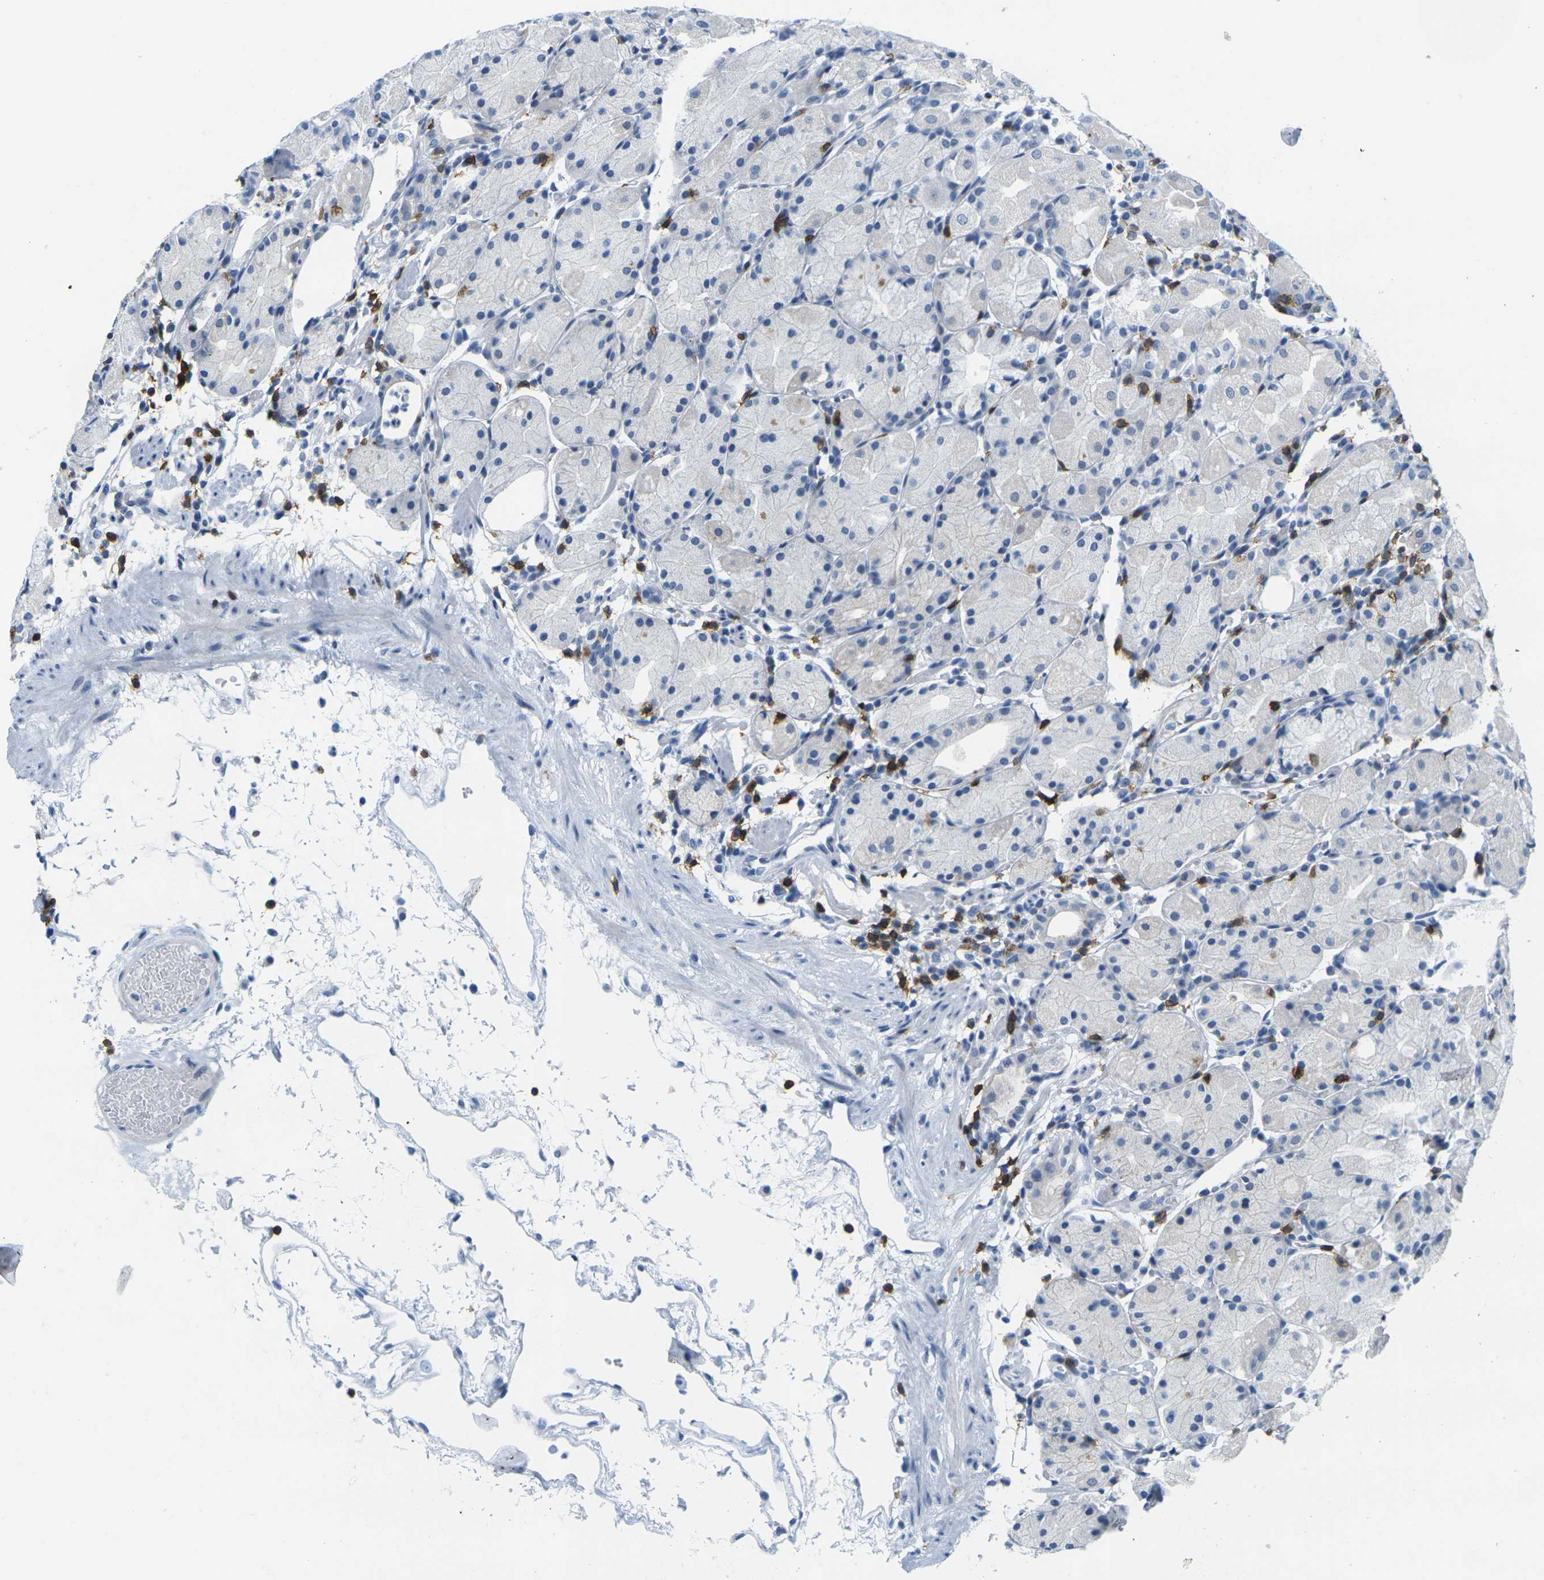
{"staining": {"intensity": "weak", "quantity": "<25%", "location": "cytoplasmic/membranous"}, "tissue": "stomach", "cell_type": "Glandular cells", "image_type": "normal", "snomed": [{"axis": "morphology", "description": "Normal tissue, NOS"}, {"axis": "topography", "description": "Stomach"}, {"axis": "topography", "description": "Stomach, lower"}], "caption": "This photomicrograph is of benign stomach stained with immunohistochemistry to label a protein in brown with the nuclei are counter-stained blue. There is no staining in glandular cells.", "gene": "CD3D", "patient": {"sex": "female", "age": 75}}